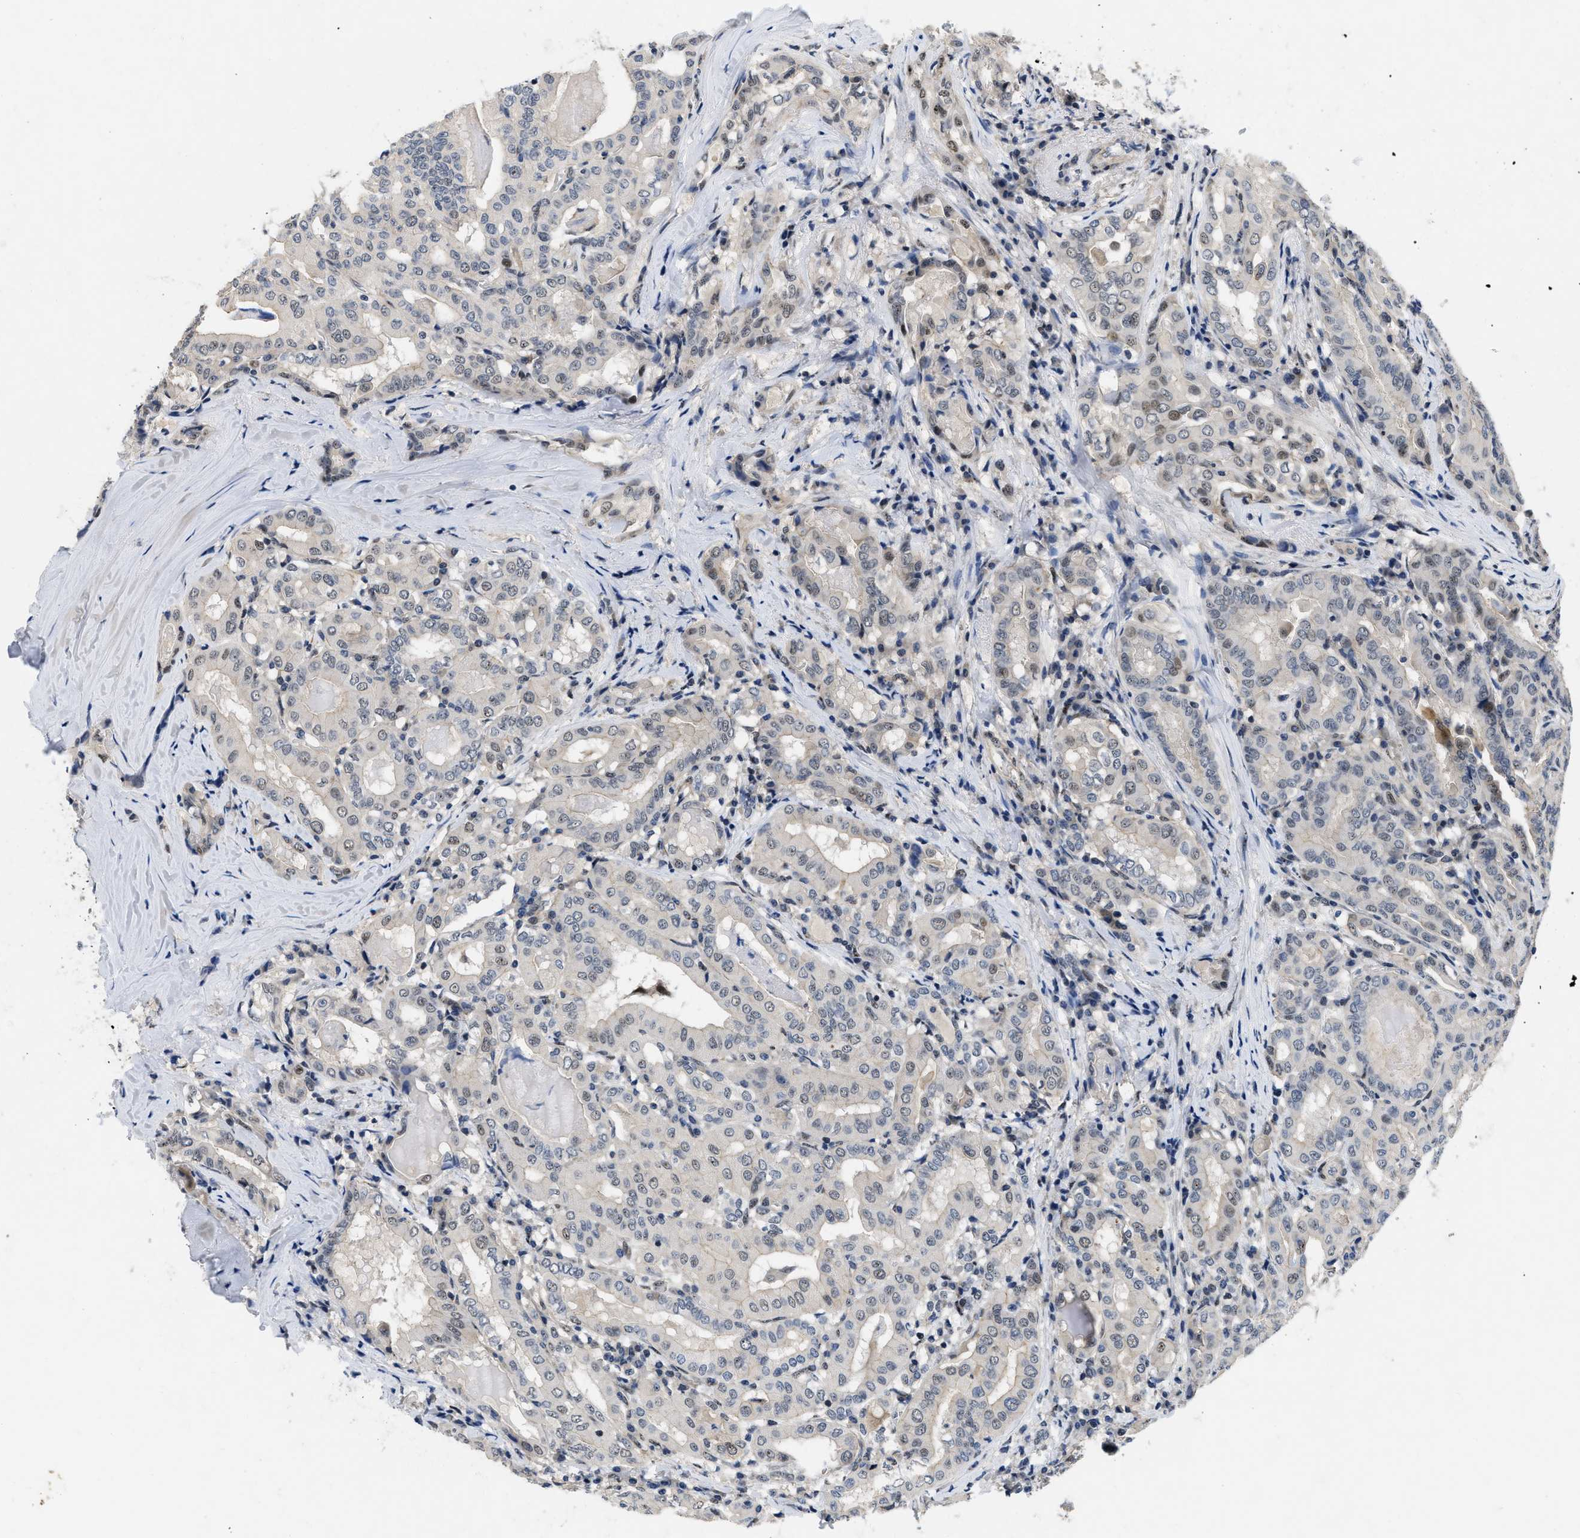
{"staining": {"intensity": "weak", "quantity": "<25%", "location": "nuclear"}, "tissue": "thyroid cancer", "cell_type": "Tumor cells", "image_type": "cancer", "snomed": [{"axis": "morphology", "description": "Papillary adenocarcinoma, NOS"}, {"axis": "topography", "description": "Thyroid gland"}], "caption": "Immunohistochemistry histopathology image of thyroid cancer (papillary adenocarcinoma) stained for a protein (brown), which displays no expression in tumor cells.", "gene": "VIP", "patient": {"sex": "female", "age": 42}}